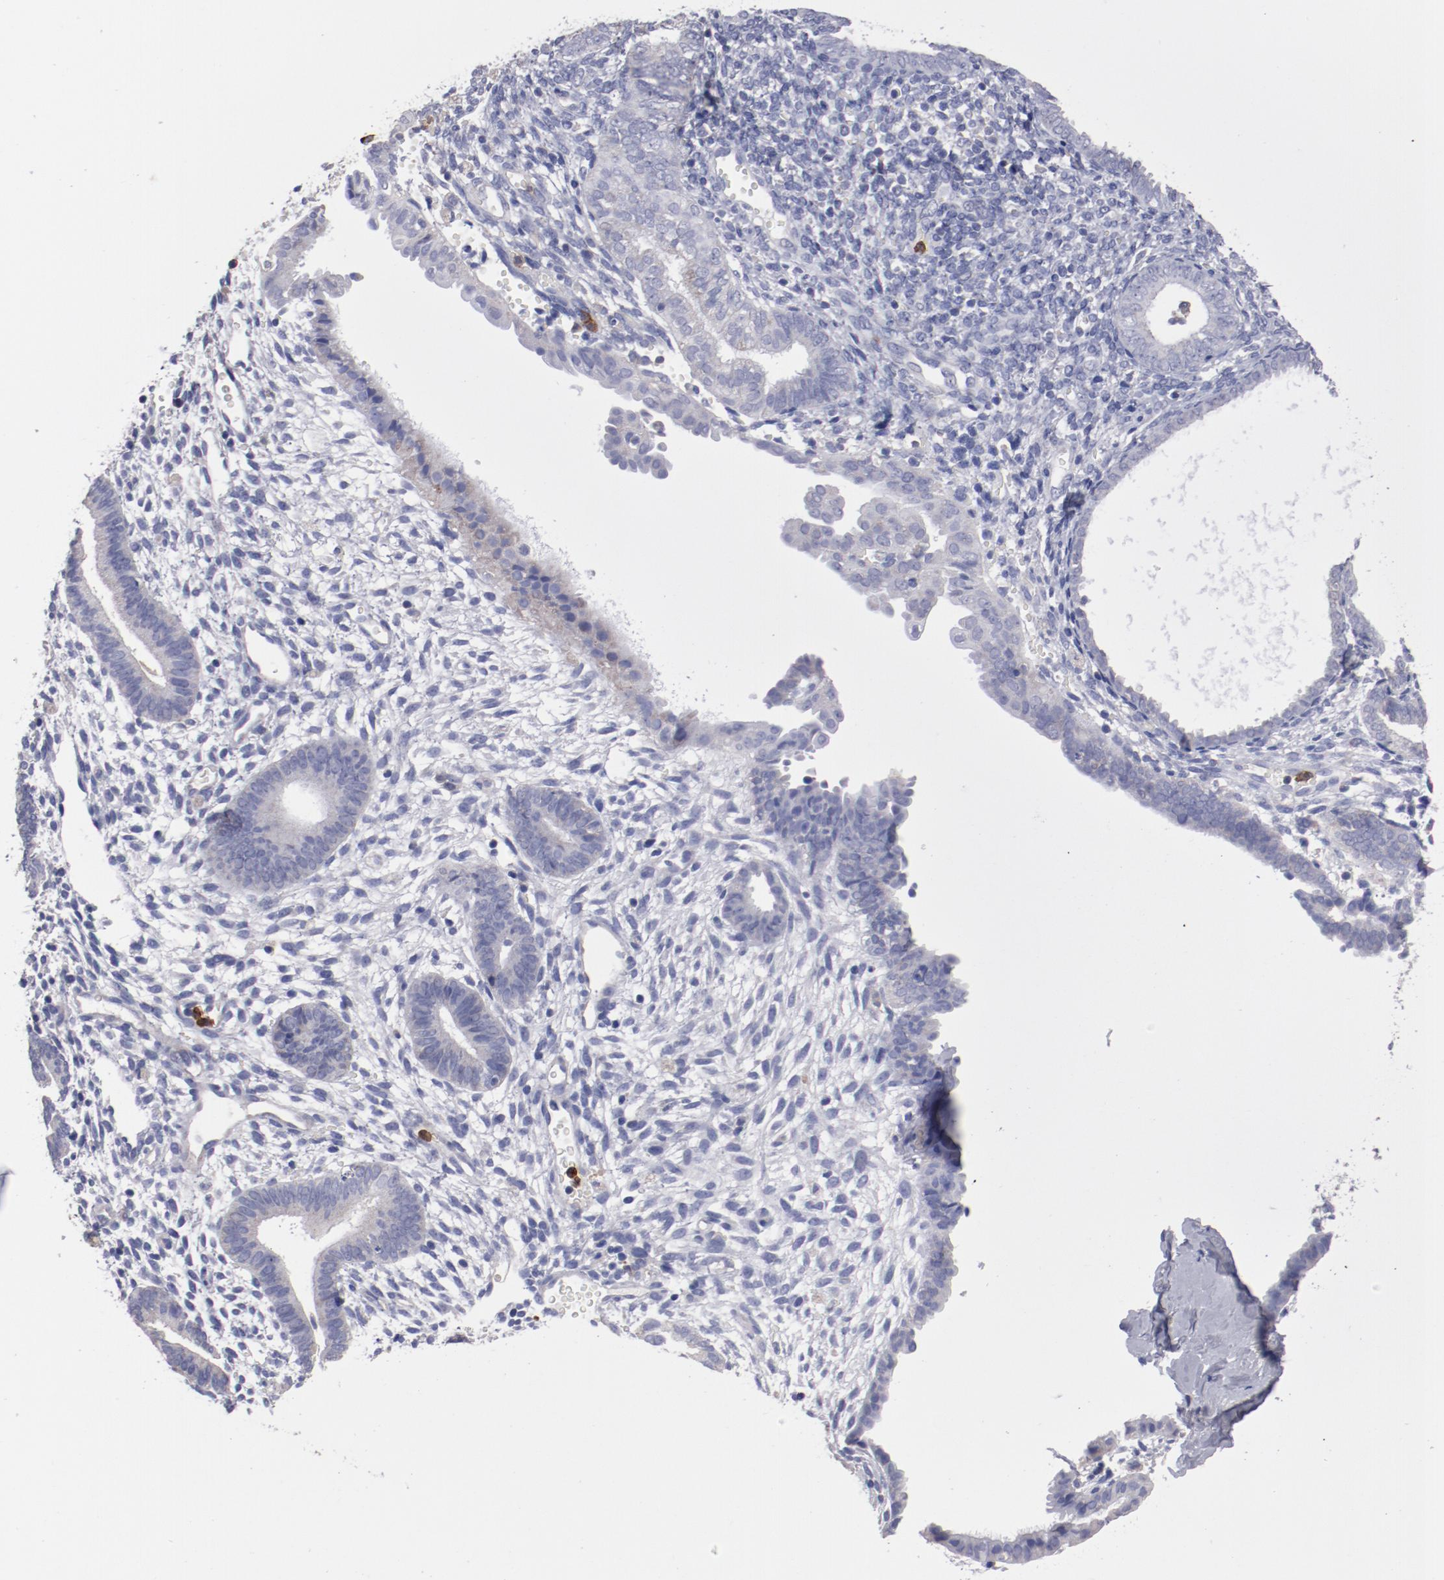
{"staining": {"intensity": "weak", "quantity": "25%-75%", "location": "cytoplasmic/membranous"}, "tissue": "endometrium", "cell_type": "Cells in endometrial stroma", "image_type": "normal", "snomed": [{"axis": "morphology", "description": "Normal tissue, NOS"}, {"axis": "topography", "description": "Smooth muscle"}, {"axis": "topography", "description": "Endometrium"}], "caption": "Immunohistochemistry (IHC) micrograph of benign endometrium: endometrium stained using immunohistochemistry (IHC) reveals low levels of weak protein expression localized specifically in the cytoplasmic/membranous of cells in endometrial stroma, appearing as a cytoplasmic/membranous brown color.", "gene": "FGR", "patient": {"sex": "female", "age": 57}}